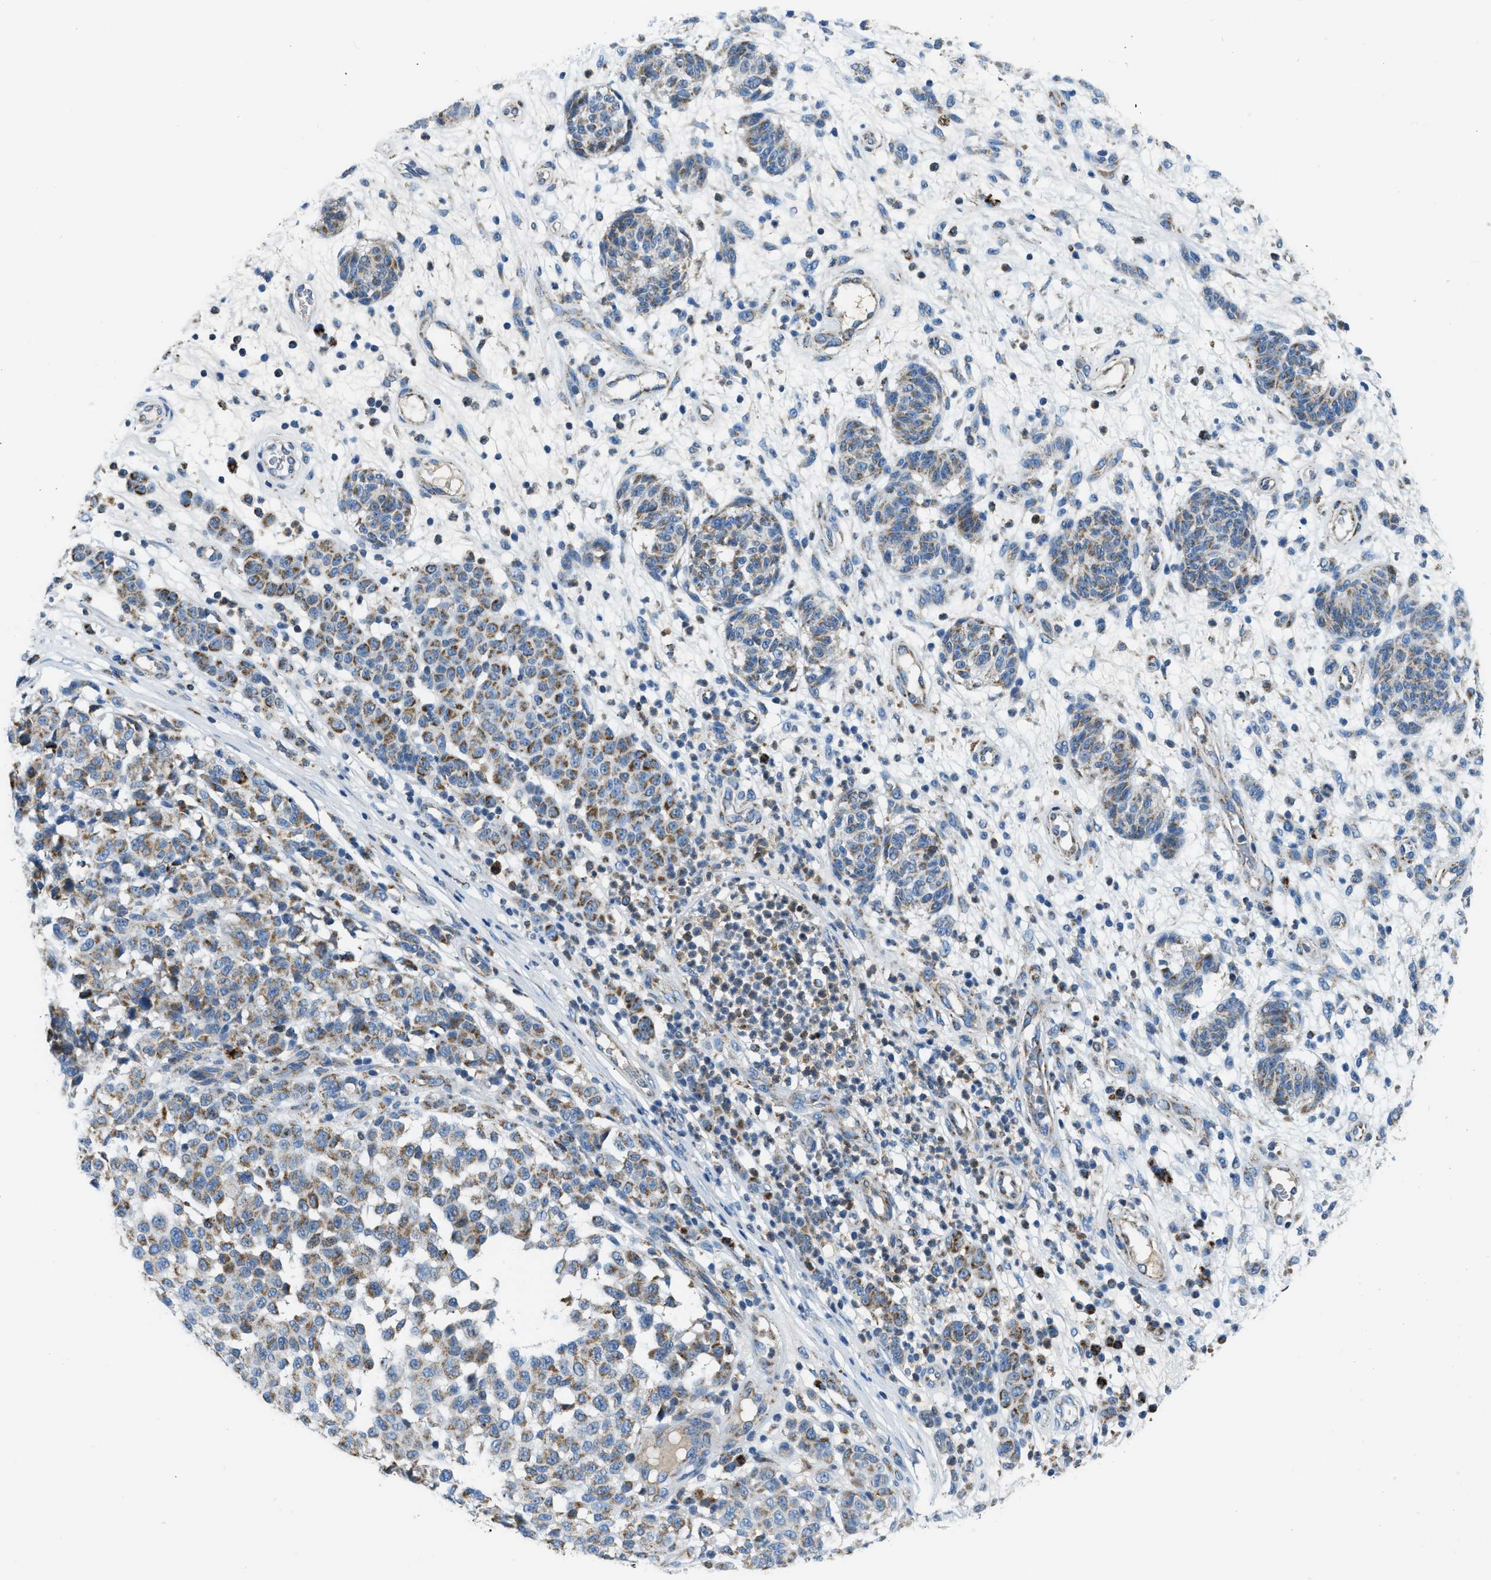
{"staining": {"intensity": "moderate", "quantity": ">75%", "location": "cytoplasmic/membranous"}, "tissue": "melanoma", "cell_type": "Tumor cells", "image_type": "cancer", "snomed": [{"axis": "morphology", "description": "Malignant melanoma, NOS"}, {"axis": "topography", "description": "Skin"}], "caption": "Malignant melanoma was stained to show a protein in brown. There is medium levels of moderate cytoplasmic/membranous positivity in about >75% of tumor cells.", "gene": "ACADVL", "patient": {"sex": "male", "age": 59}}